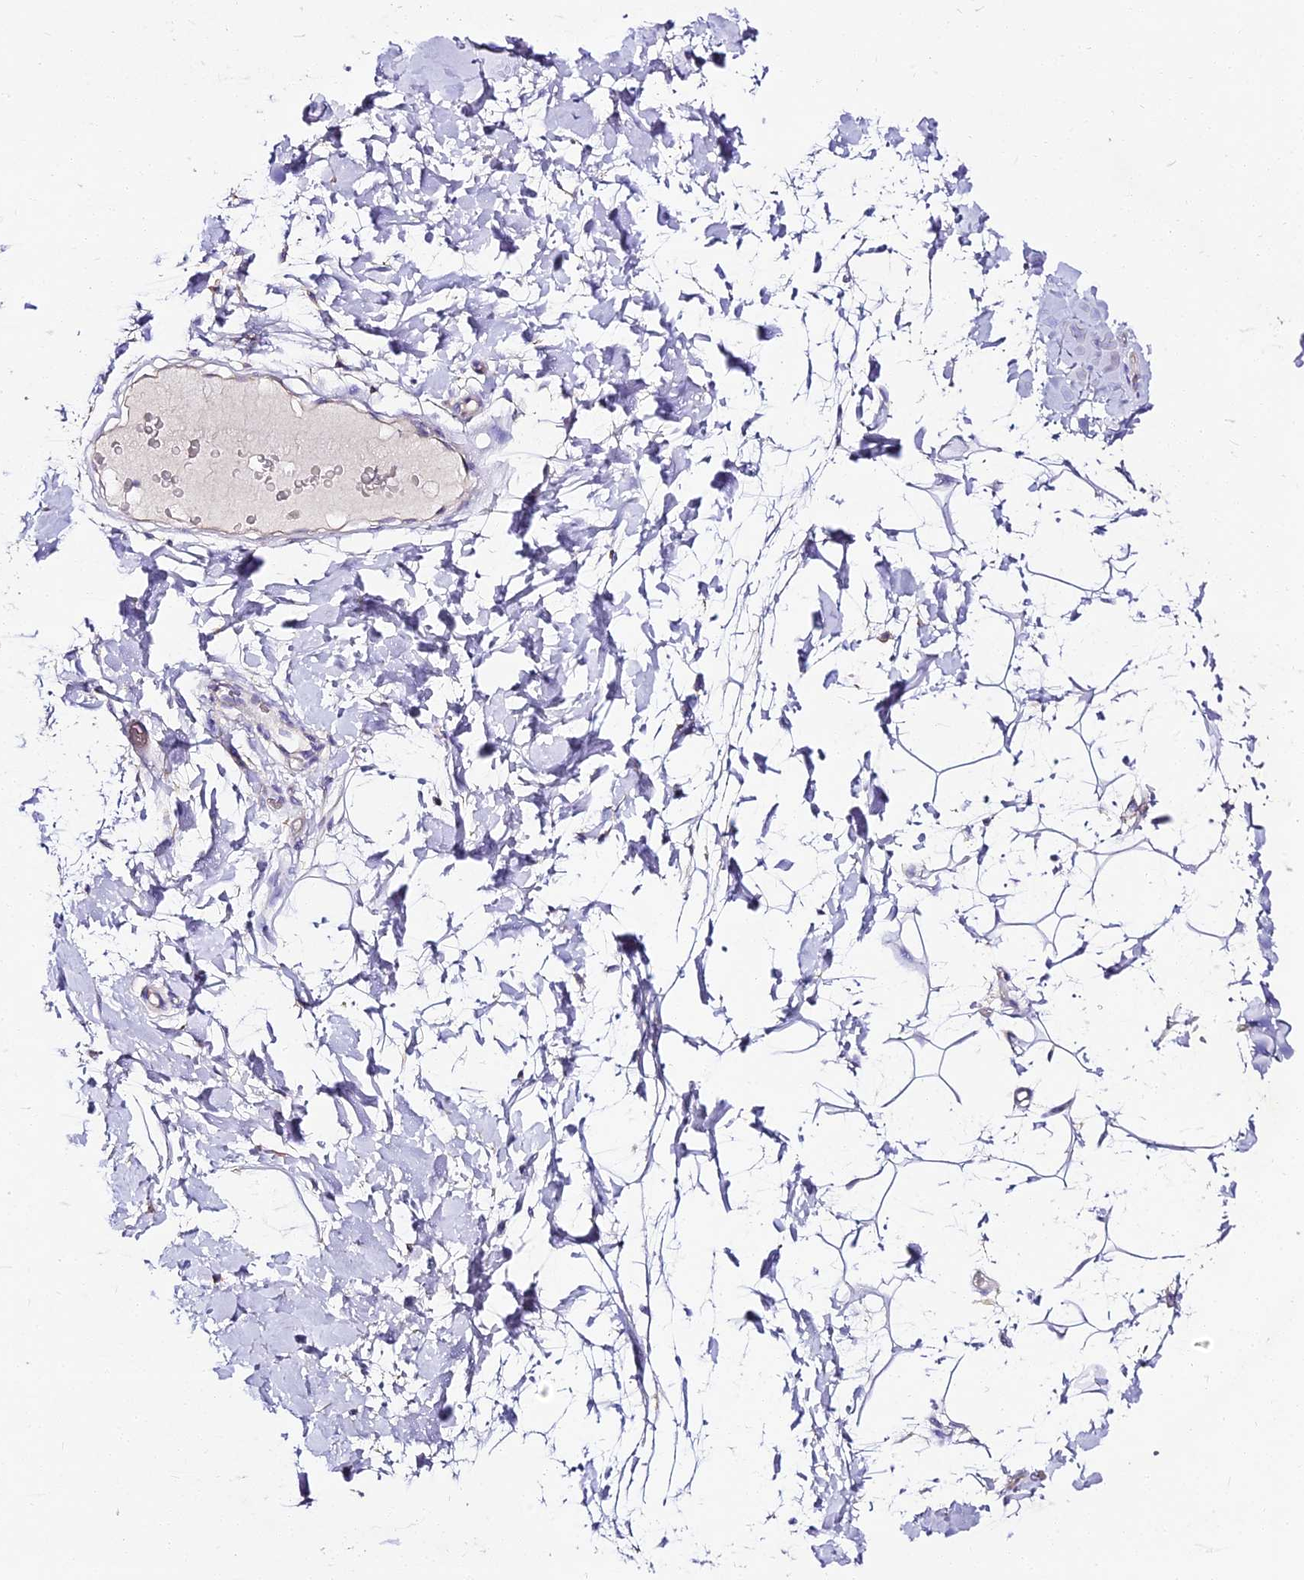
{"staining": {"intensity": "negative", "quantity": "none", "location": "none"}, "tissue": "adipose tissue", "cell_type": "Adipocytes", "image_type": "normal", "snomed": [{"axis": "morphology", "description": "Normal tissue, NOS"}, {"axis": "topography", "description": "Breast"}], "caption": "This histopathology image is of unremarkable adipose tissue stained with immunohistochemistry to label a protein in brown with the nuclei are counter-stained blue. There is no expression in adipocytes.", "gene": "ALPG", "patient": {"sex": "female", "age": 26}}